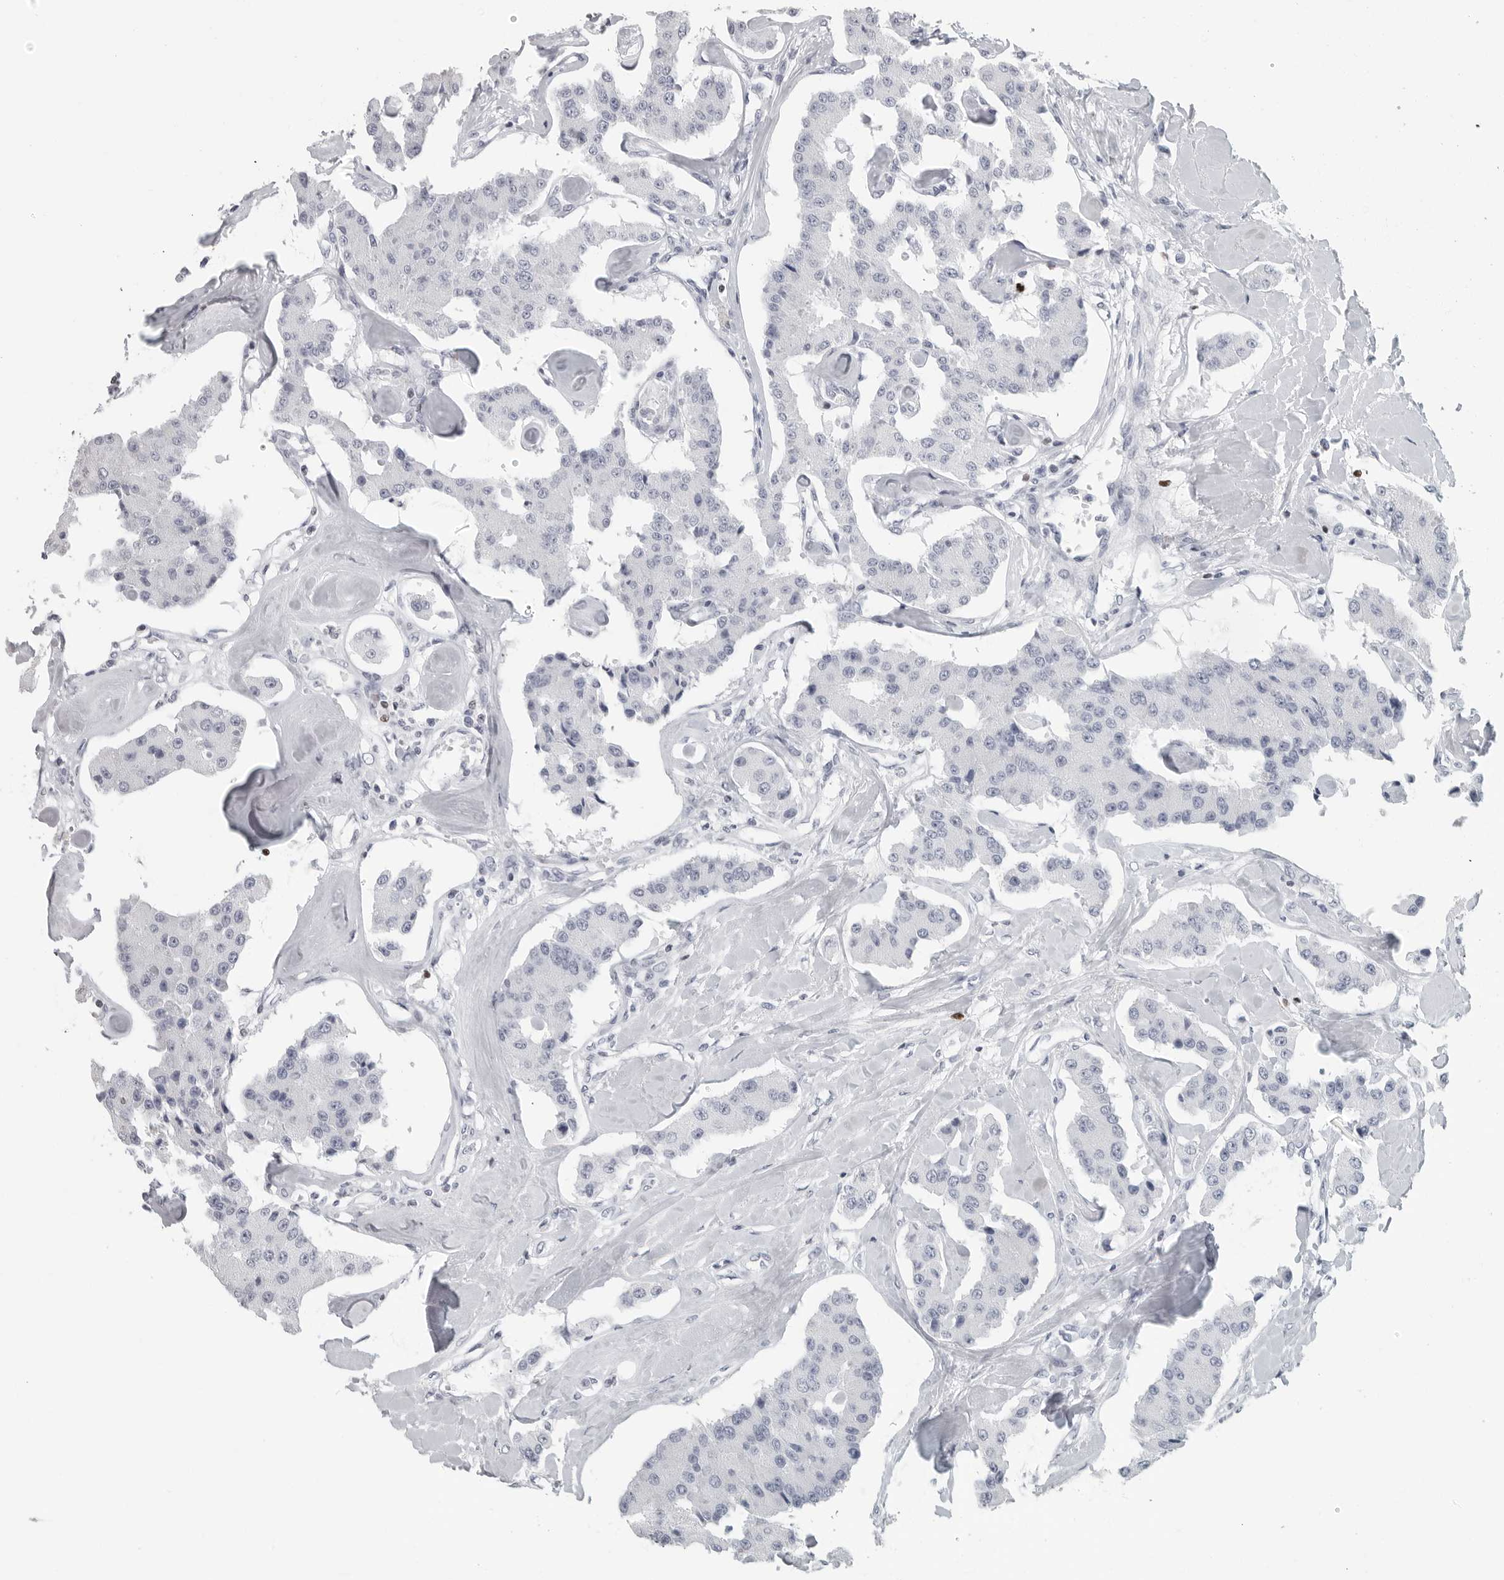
{"staining": {"intensity": "negative", "quantity": "none", "location": "none"}, "tissue": "carcinoid", "cell_type": "Tumor cells", "image_type": "cancer", "snomed": [{"axis": "morphology", "description": "Carcinoid, malignant, NOS"}, {"axis": "topography", "description": "Pancreas"}], "caption": "High magnification brightfield microscopy of malignant carcinoid stained with DAB (3,3'-diaminobenzidine) (brown) and counterstained with hematoxylin (blue): tumor cells show no significant staining.", "gene": "SATB2", "patient": {"sex": "male", "age": 41}}